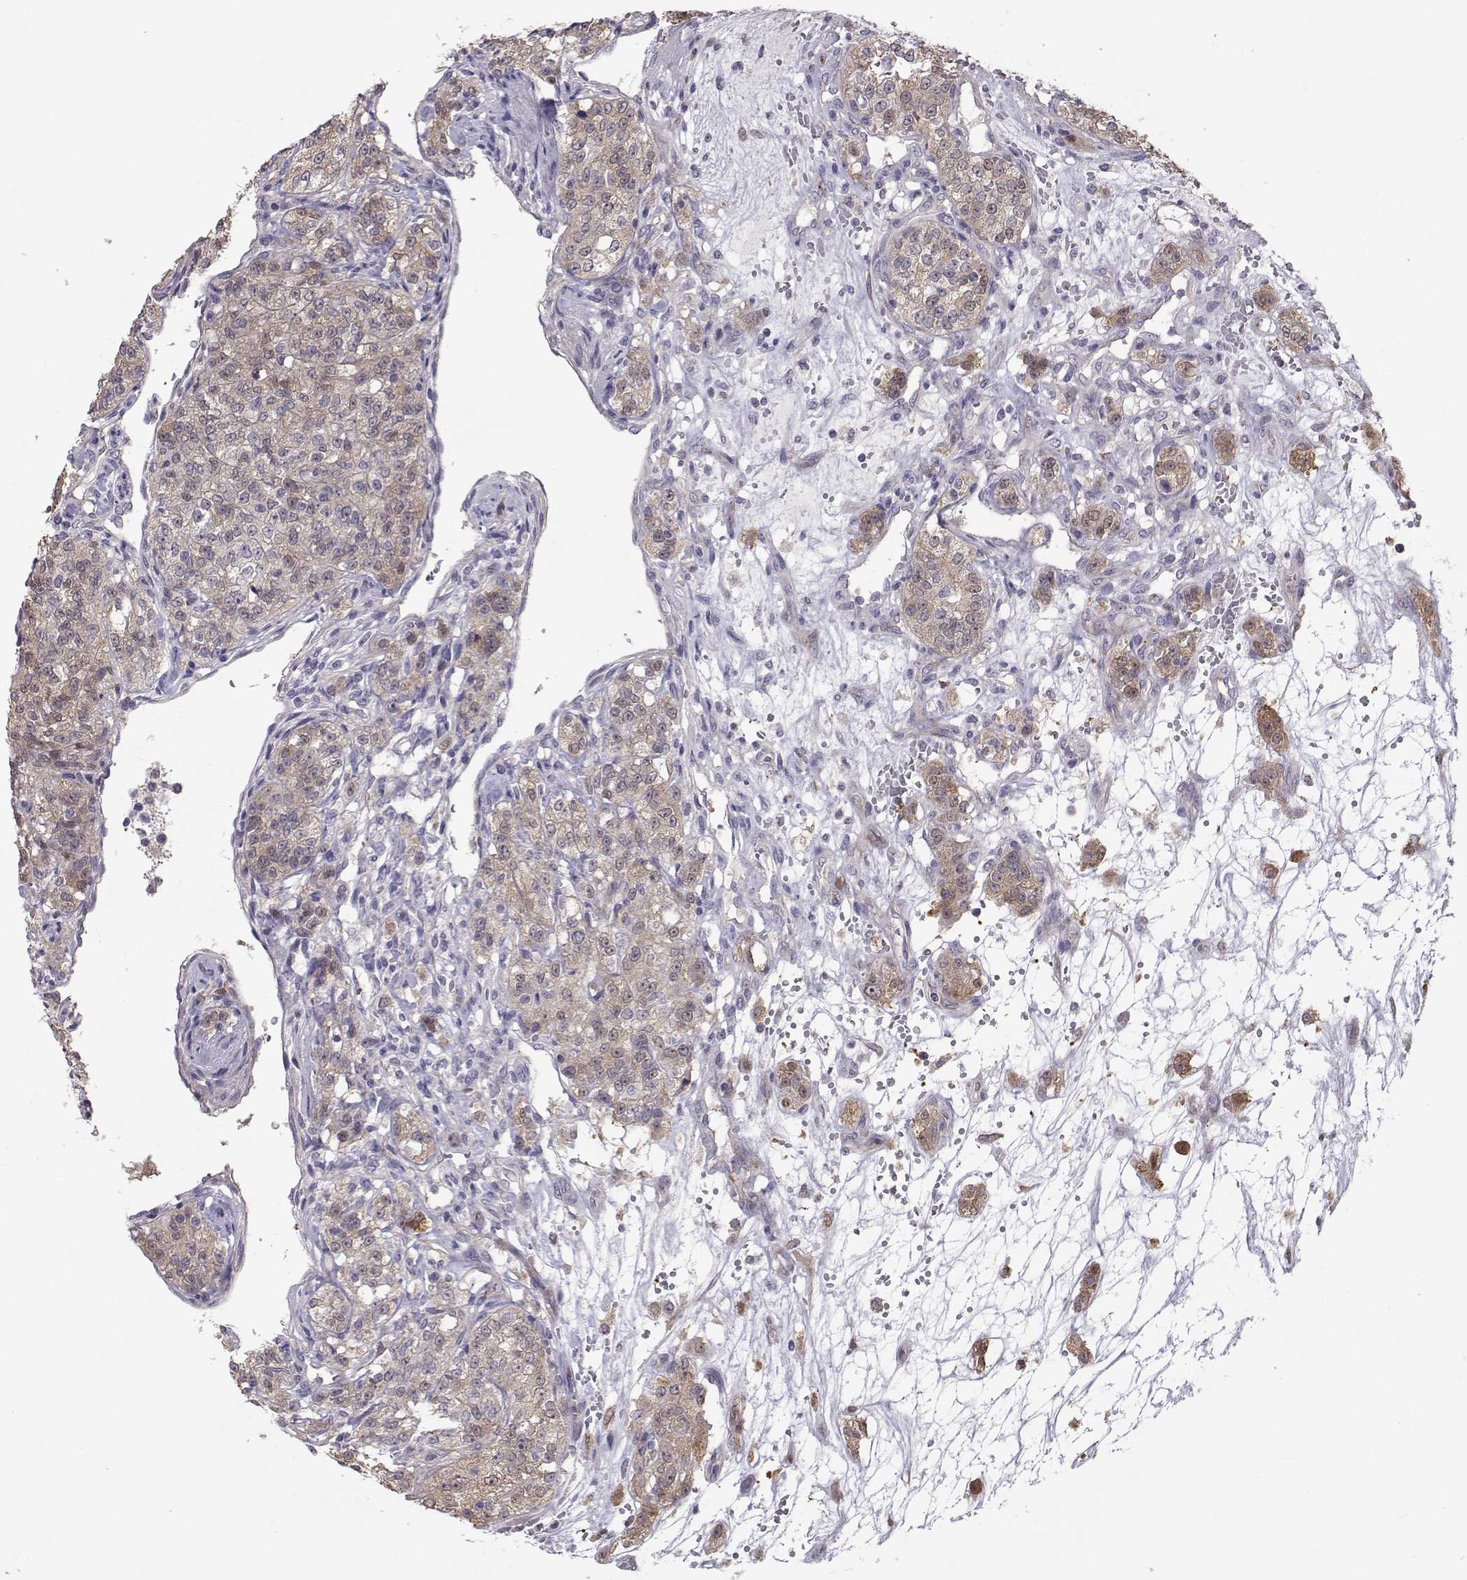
{"staining": {"intensity": "weak", "quantity": ">75%", "location": "cytoplasmic/membranous"}, "tissue": "renal cancer", "cell_type": "Tumor cells", "image_type": "cancer", "snomed": [{"axis": "morphology", "description": "Adenocarcinoma, NOS"}, {"axis": "topography", "description": "Kidney"}], "caption": "Immunohistochemistry staining of adenocarcinoma (renal), which exhibits low levels of weak cytoplasmic/membranous expression in approximately >75% of tumor cells indicating weak cytoplasmic/membranous protein staining. The staining was performed using DAB (3,3'-diaminobenzidine) (brown) for protein detection and nuclei were counterstained in hematoxylin (blue).", "gene": "NCAM2", "patient": {"sex": "female", "age": 63}}